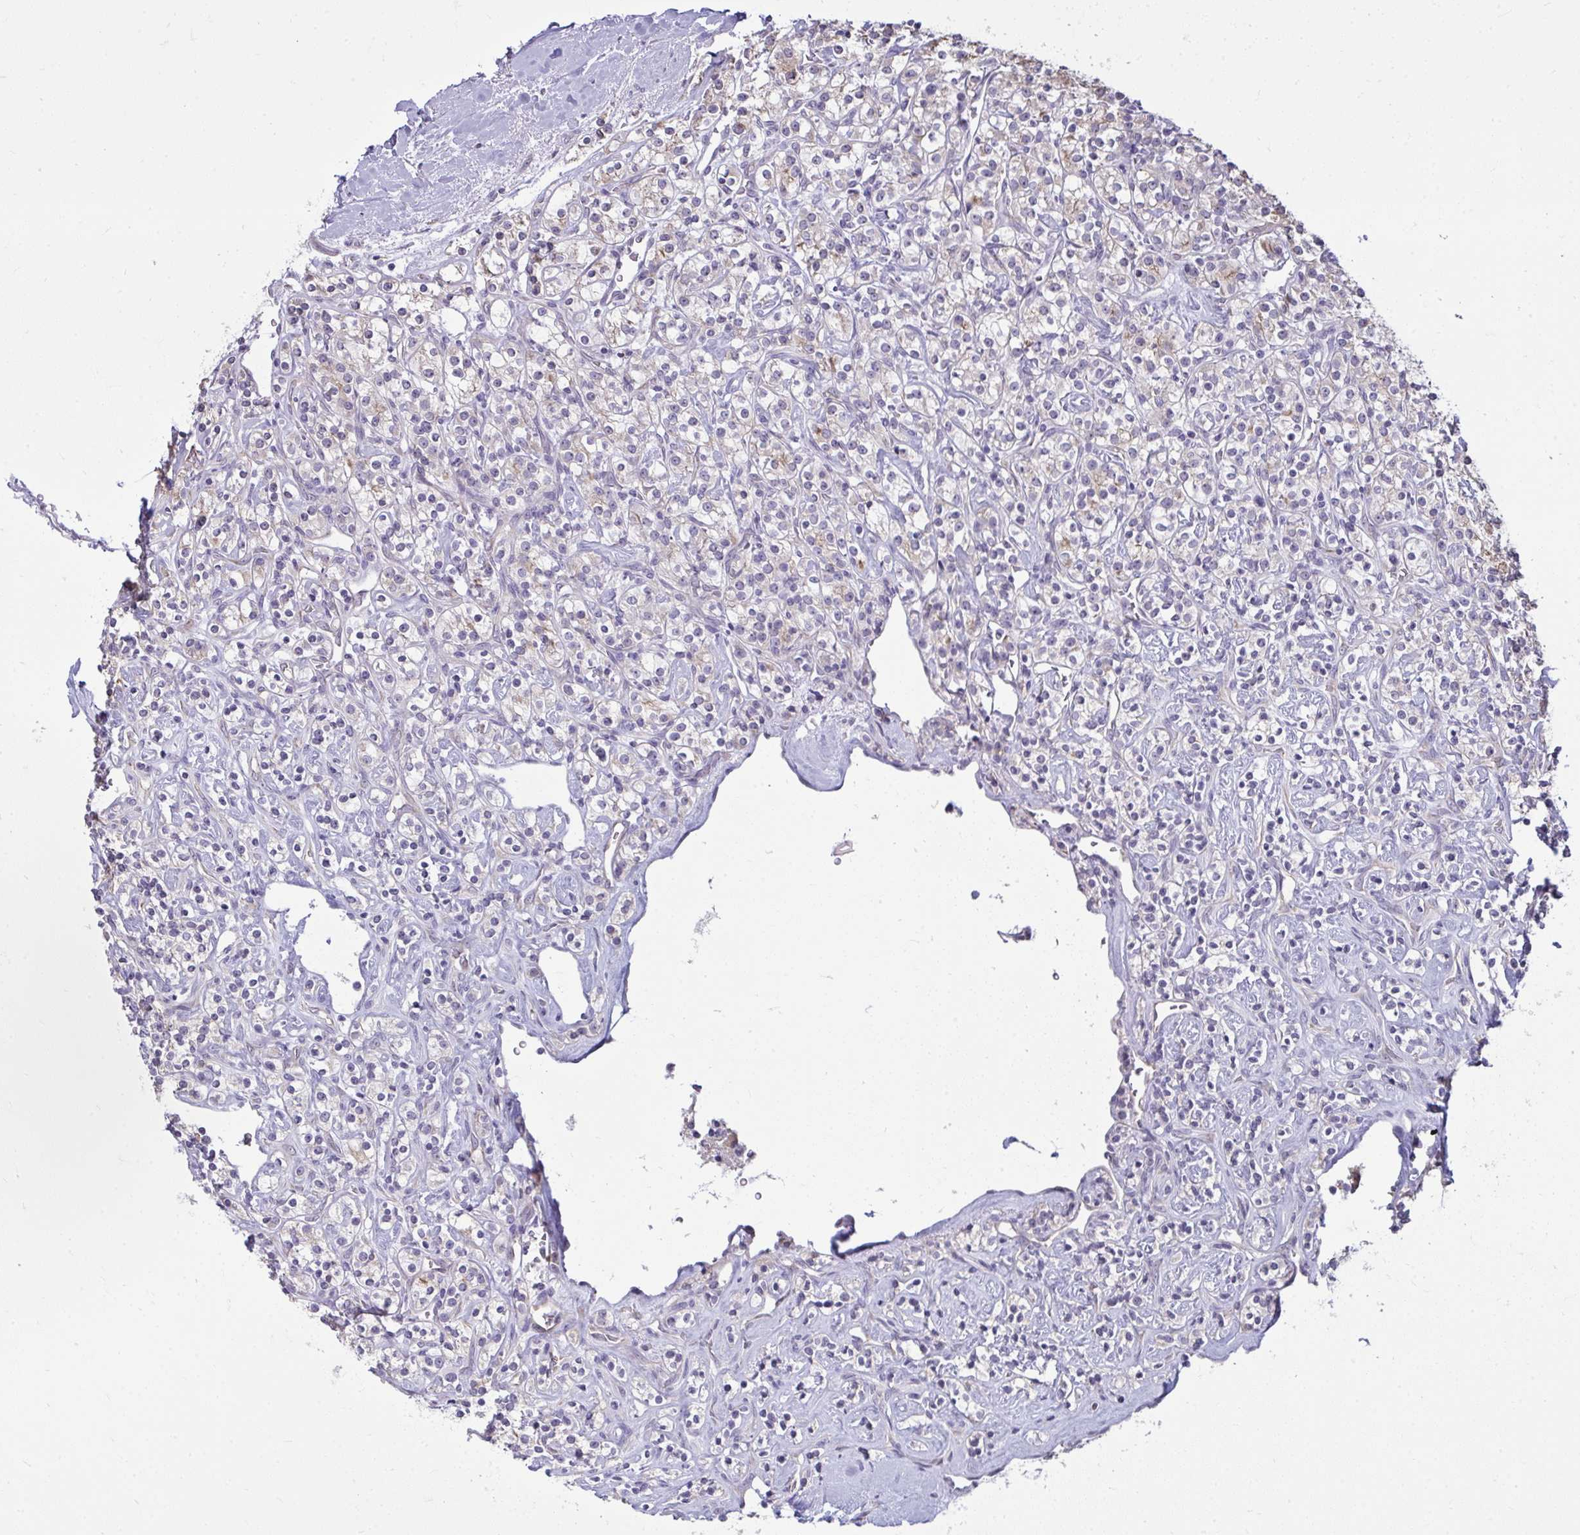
{"staining": {"intensity": "negative", "quantity": "none", "location": "none"}, "tissue": "renal cancer", "cell_type": "Tumor cells", "image_type": "cancer", "snomed": [{"axis": "morphology", "description": "Adenocarcinoma, NOS"}, {"axis": "topography", "description": "Kidney"}], "caption": "Immunohistochemistry (IHC) photomicrograph of human adenocarcinoma (renal) stained for a protein (brown), which reveals no staining in tumor cells.", "gene": "NPPA", "patient": {"sex": "male", "age": 77}}